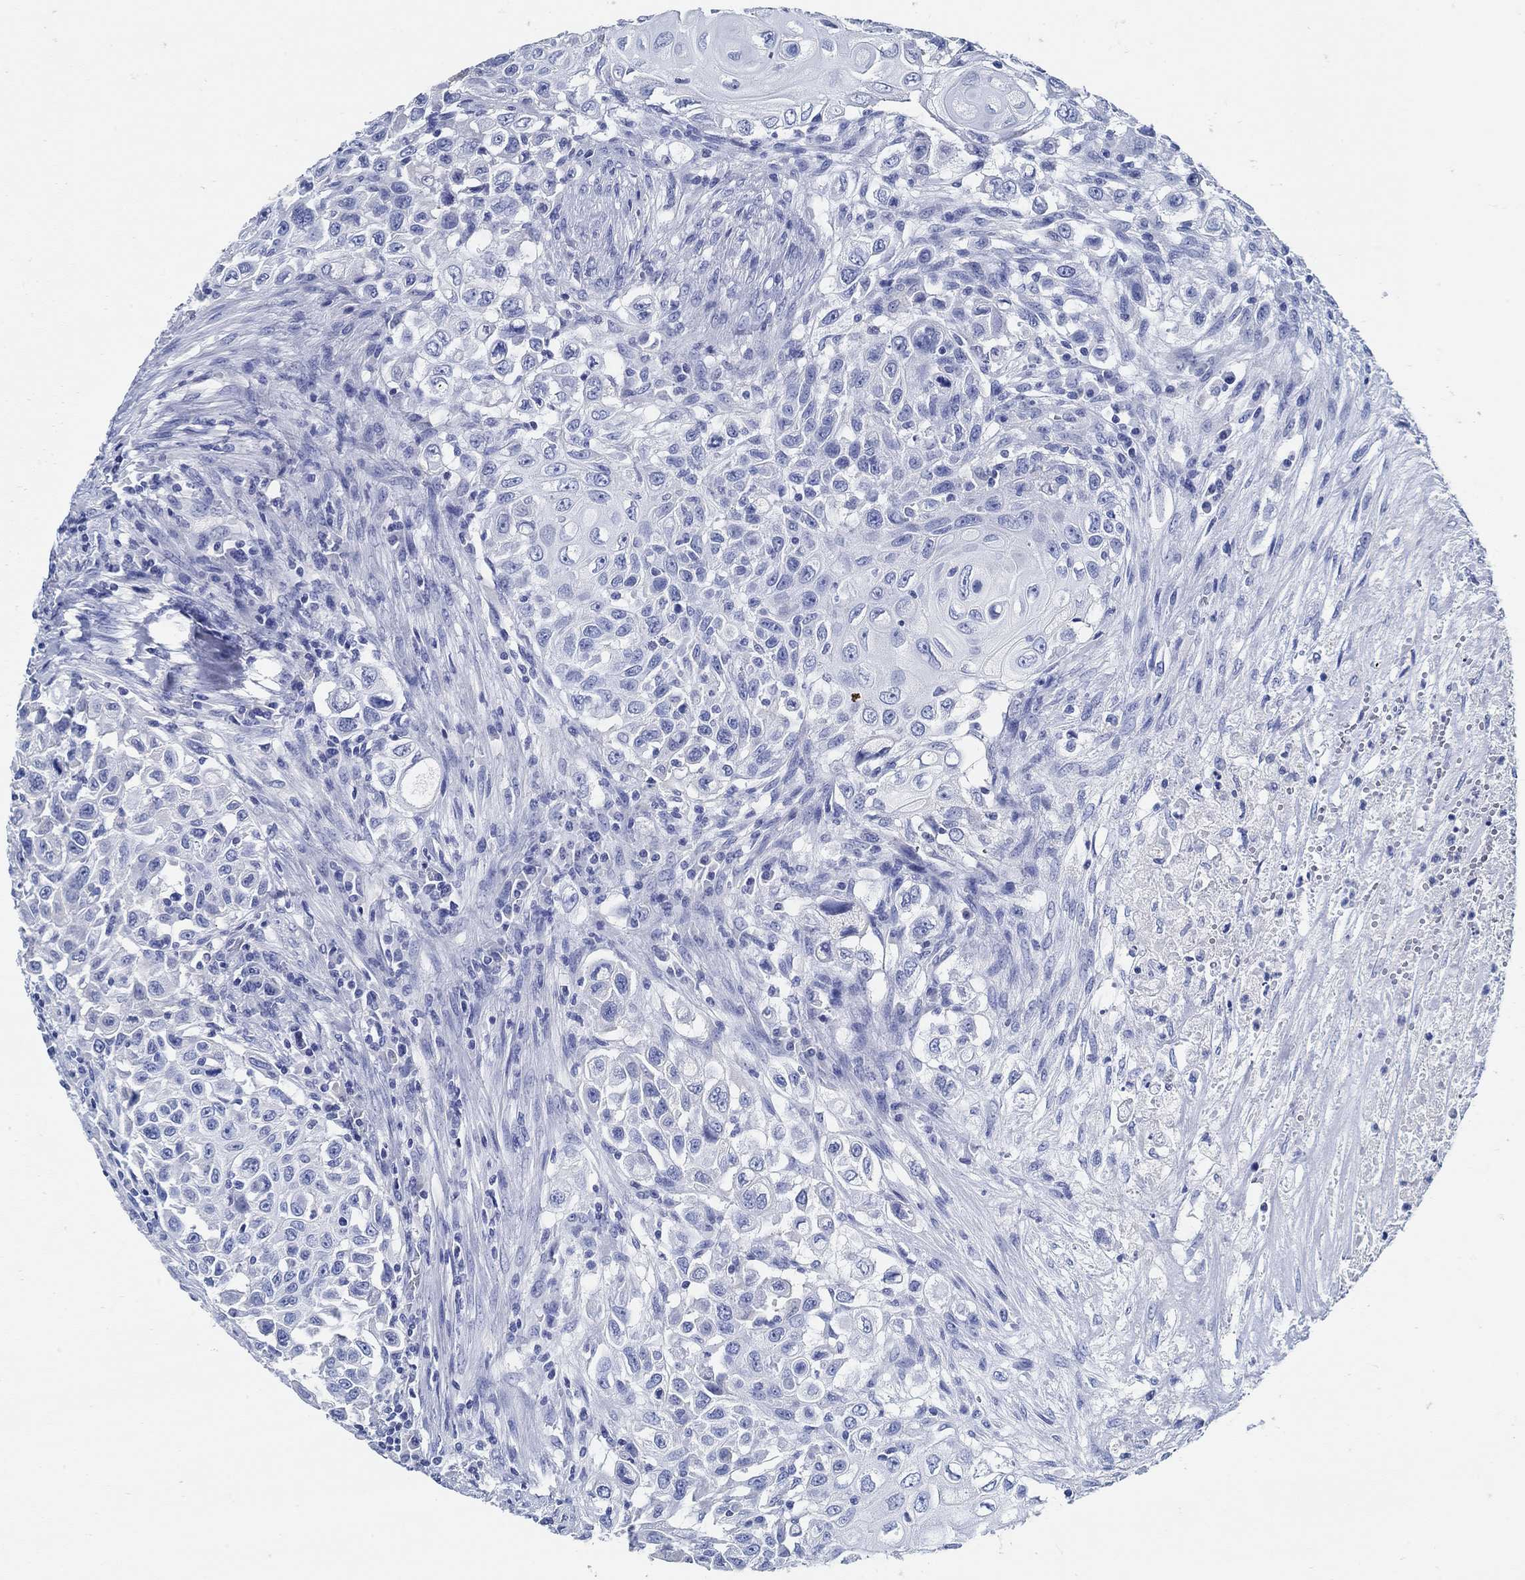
{"staining": {"intensity": "negative", "quantity": "none", "location": "none"}, "tissue": "urothelial cancer", "cell_type": "Tumor cells", "image_type": "cancer", "snomed": [{"axis": "morphology", "description": "Urothelial carcinoma, High grade"}, {"axis": "topography", "description": "Urinary bladder"}], "caption": "High magnification brightfield microscopy of high-grade urothelial carcinoma stained with DAB (3,3'-diaminobenzidine) (brown) and counterstained with hematoxylin (blue): tumor cells show no significant expression.", "gene": "SLC45A1", "patient": {"sex": "female", "age": 56}}